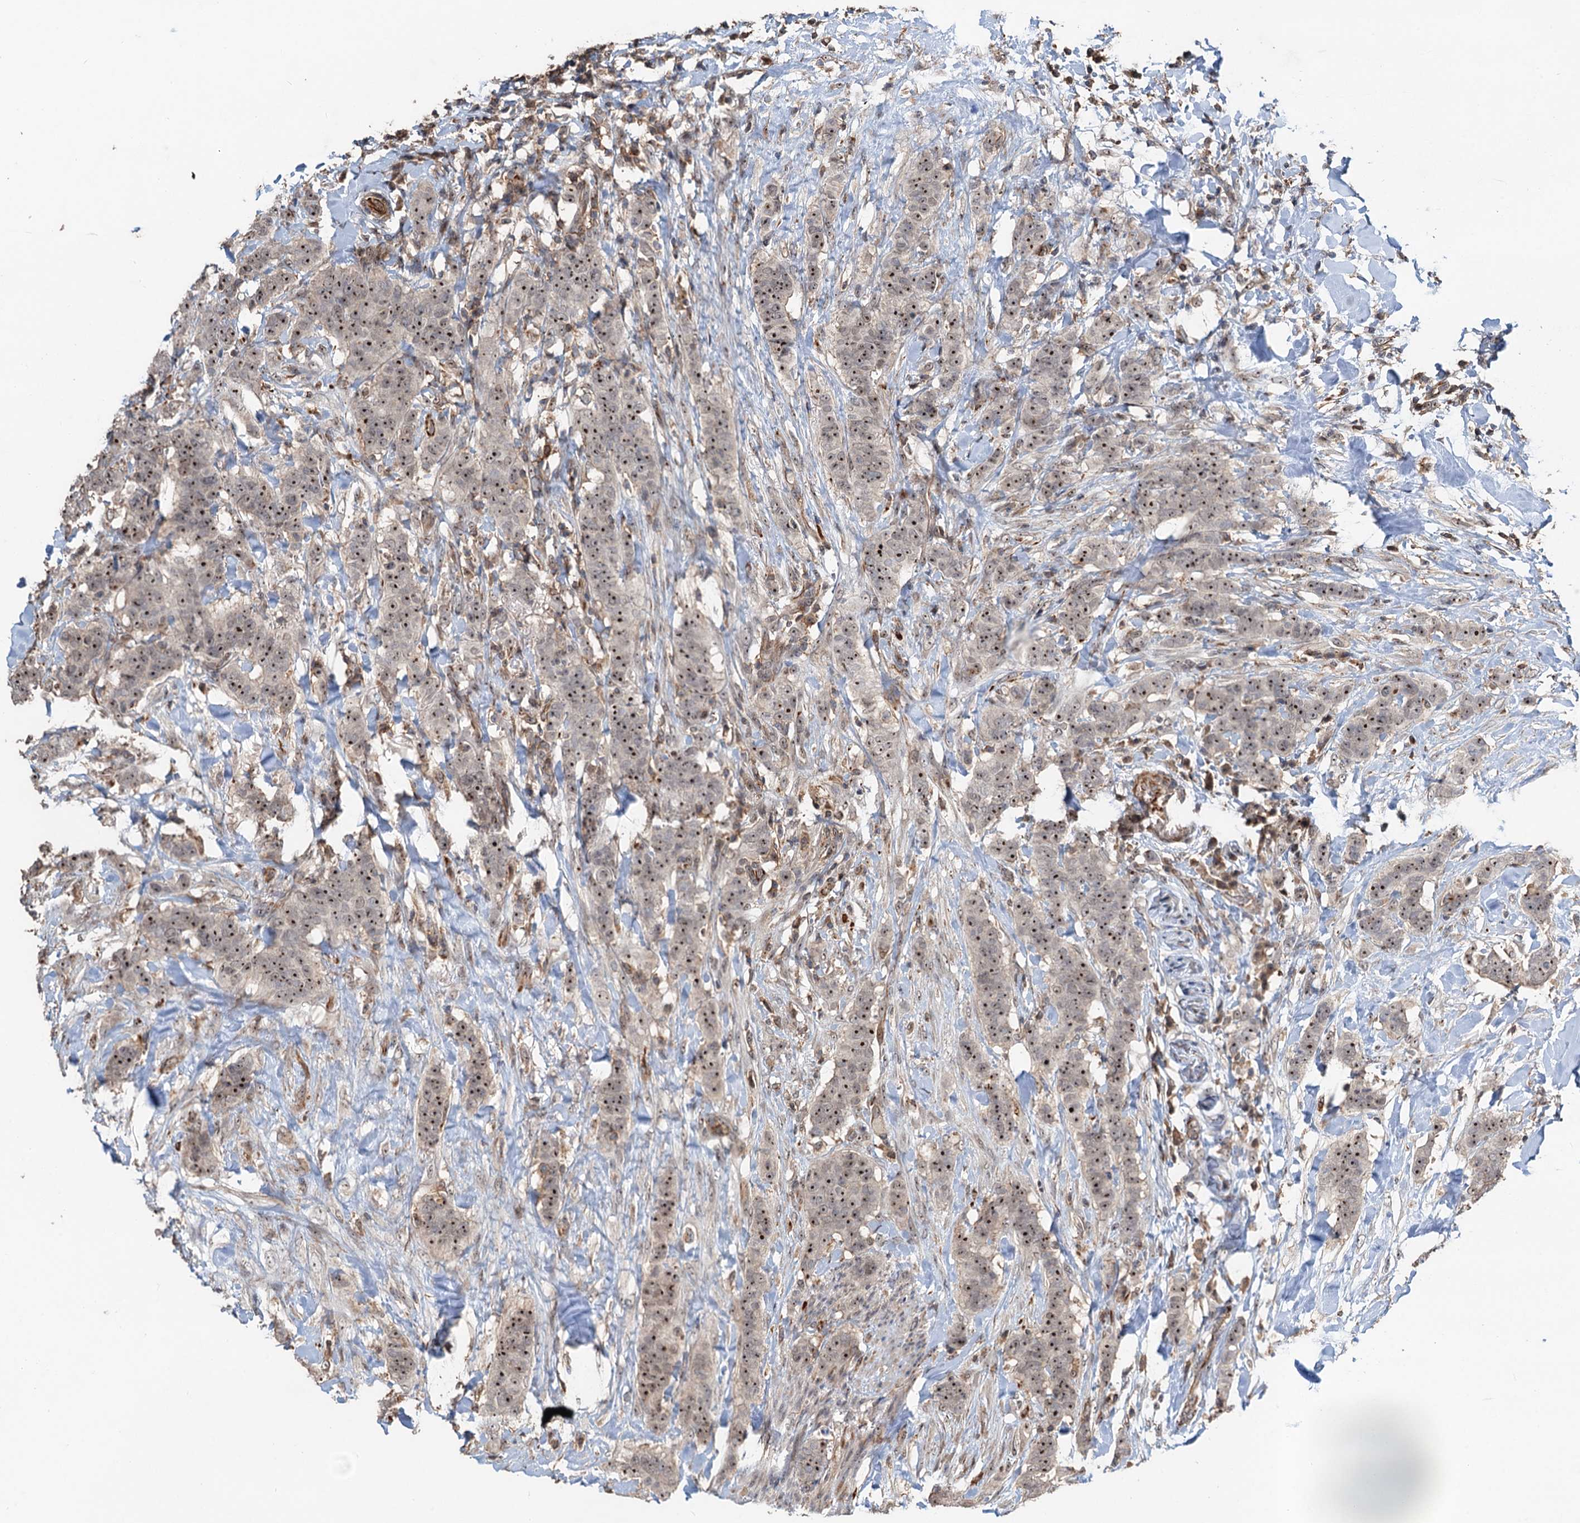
{"staining": {"intensity": "moderate", "quantity": ">75%", "location": "nuclear"}, "tissue": "breast cancer", "cell_type": "Tumor cells", "image_type": "cancer", "snomed": [{"axis": "morphology", "description": "Duct carcinoma"}, {"axis": "topography", "description": "Breast"}], "caption": "IHC photomicrograph of neoplastic tissue: human breast cancer stained using immunohistochemistry displays medium levels of moderate protein expression localized specifically in the nuclear of tumor cells, appearing as a nuclear brown color.", "gene": "TMA16", "patient": {"sex": "female", "age": 40}}